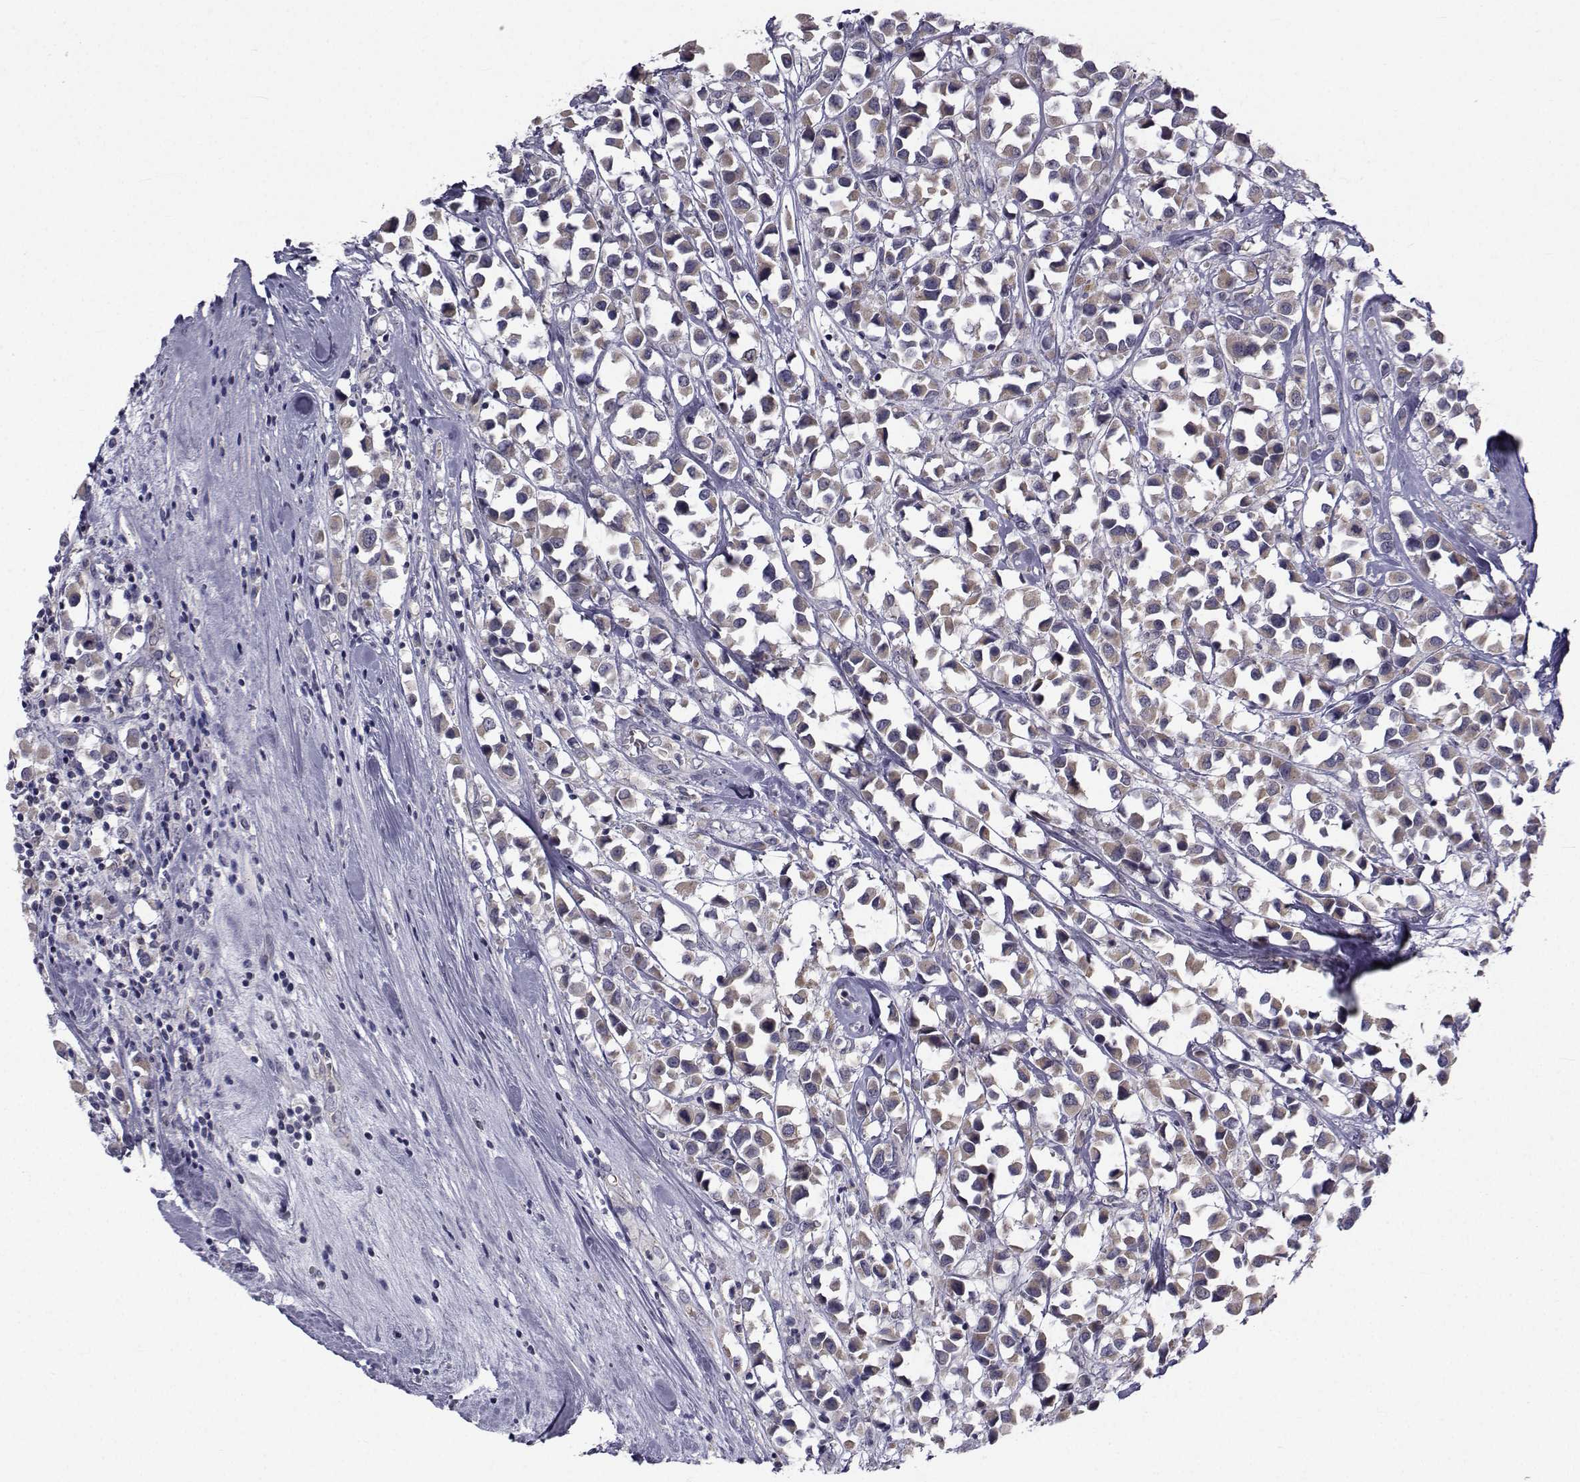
{"staining": {"intensity": "negative", "quantity": "none", "location": "none"}, "tissue": "breast cancer", "cell_type": "Tumor cells", "image_type": "cancer", "snomed": [{"axis": "morphology", "description": "Duct carcinoma"}, {"axis": "topography", "description": "Breast"}], "caption": "DAB immunohistochemical staining of breast intraductal carcinoma shows no significant staining in tumor cells. (Immunohistochemistry, brightfield microscopy, high magnification).", "gene": "ANGPT1", "patient": {"sex": "female", "age": 61}}